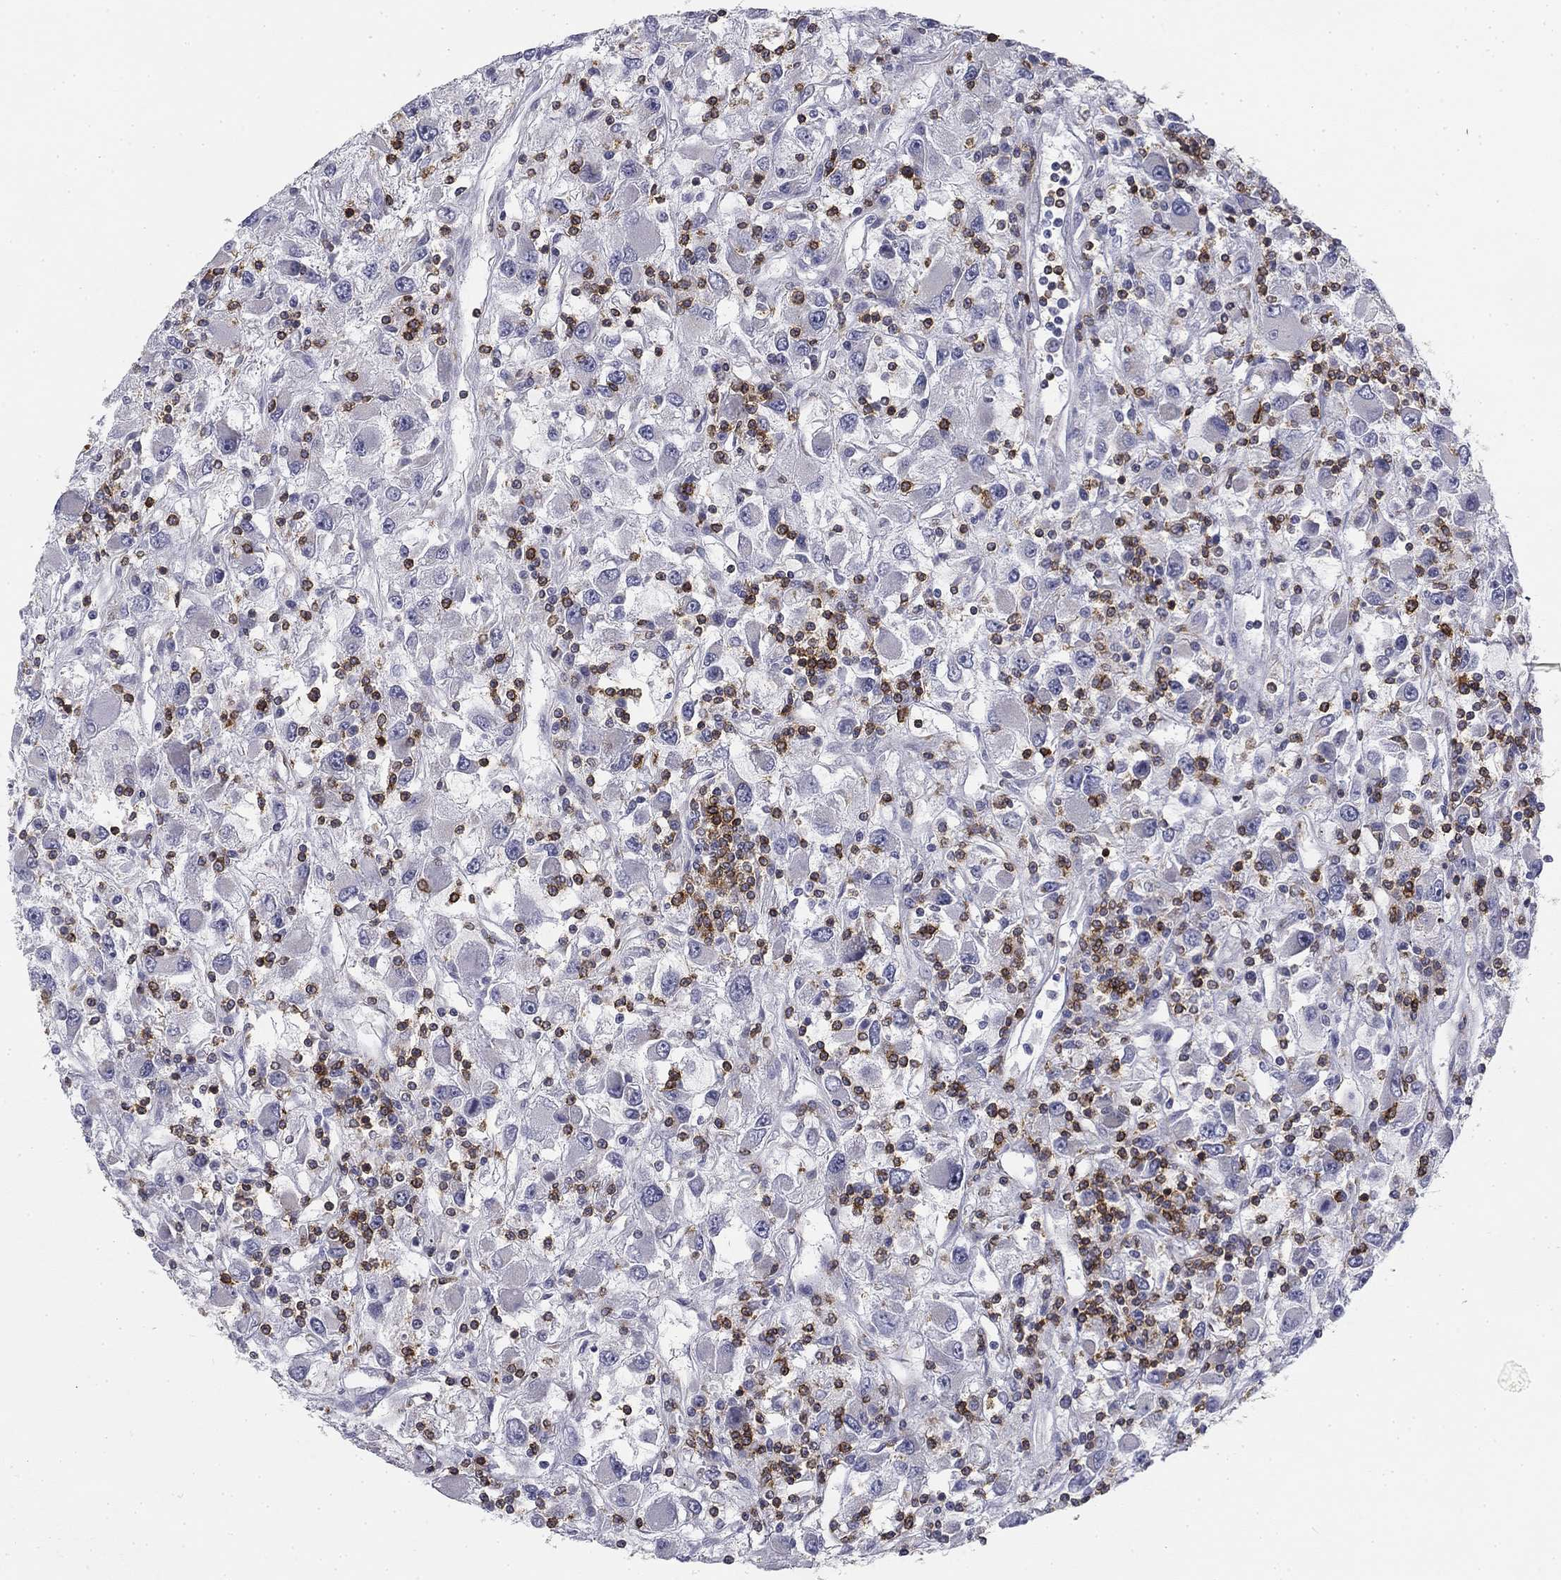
{"staining": {"intensity": "negative", "quantity": "none", "location": "none"}, "tissue": "renal cancer", "cell_type": "Tumor cells", "image_type": "cancer", "snomed": [{"axis": "morphology", "description": "Adenocarcinoma, NOS"}, {"axis": "topography", "description": "Kidney"}], "caption": "Renal adenocarcinoma was stained to show a protein in brown. There is no significant positivity in tumor cells. (Stains: DAB (3,3'-diaminobenzidine) immunohistochemistry (IHC) with hematoxylin counter stain, Microscopy: brightfield microscopy at high magnification).", "gene": "TRAT1", "patient": {"sex": "female", "age": 67}}